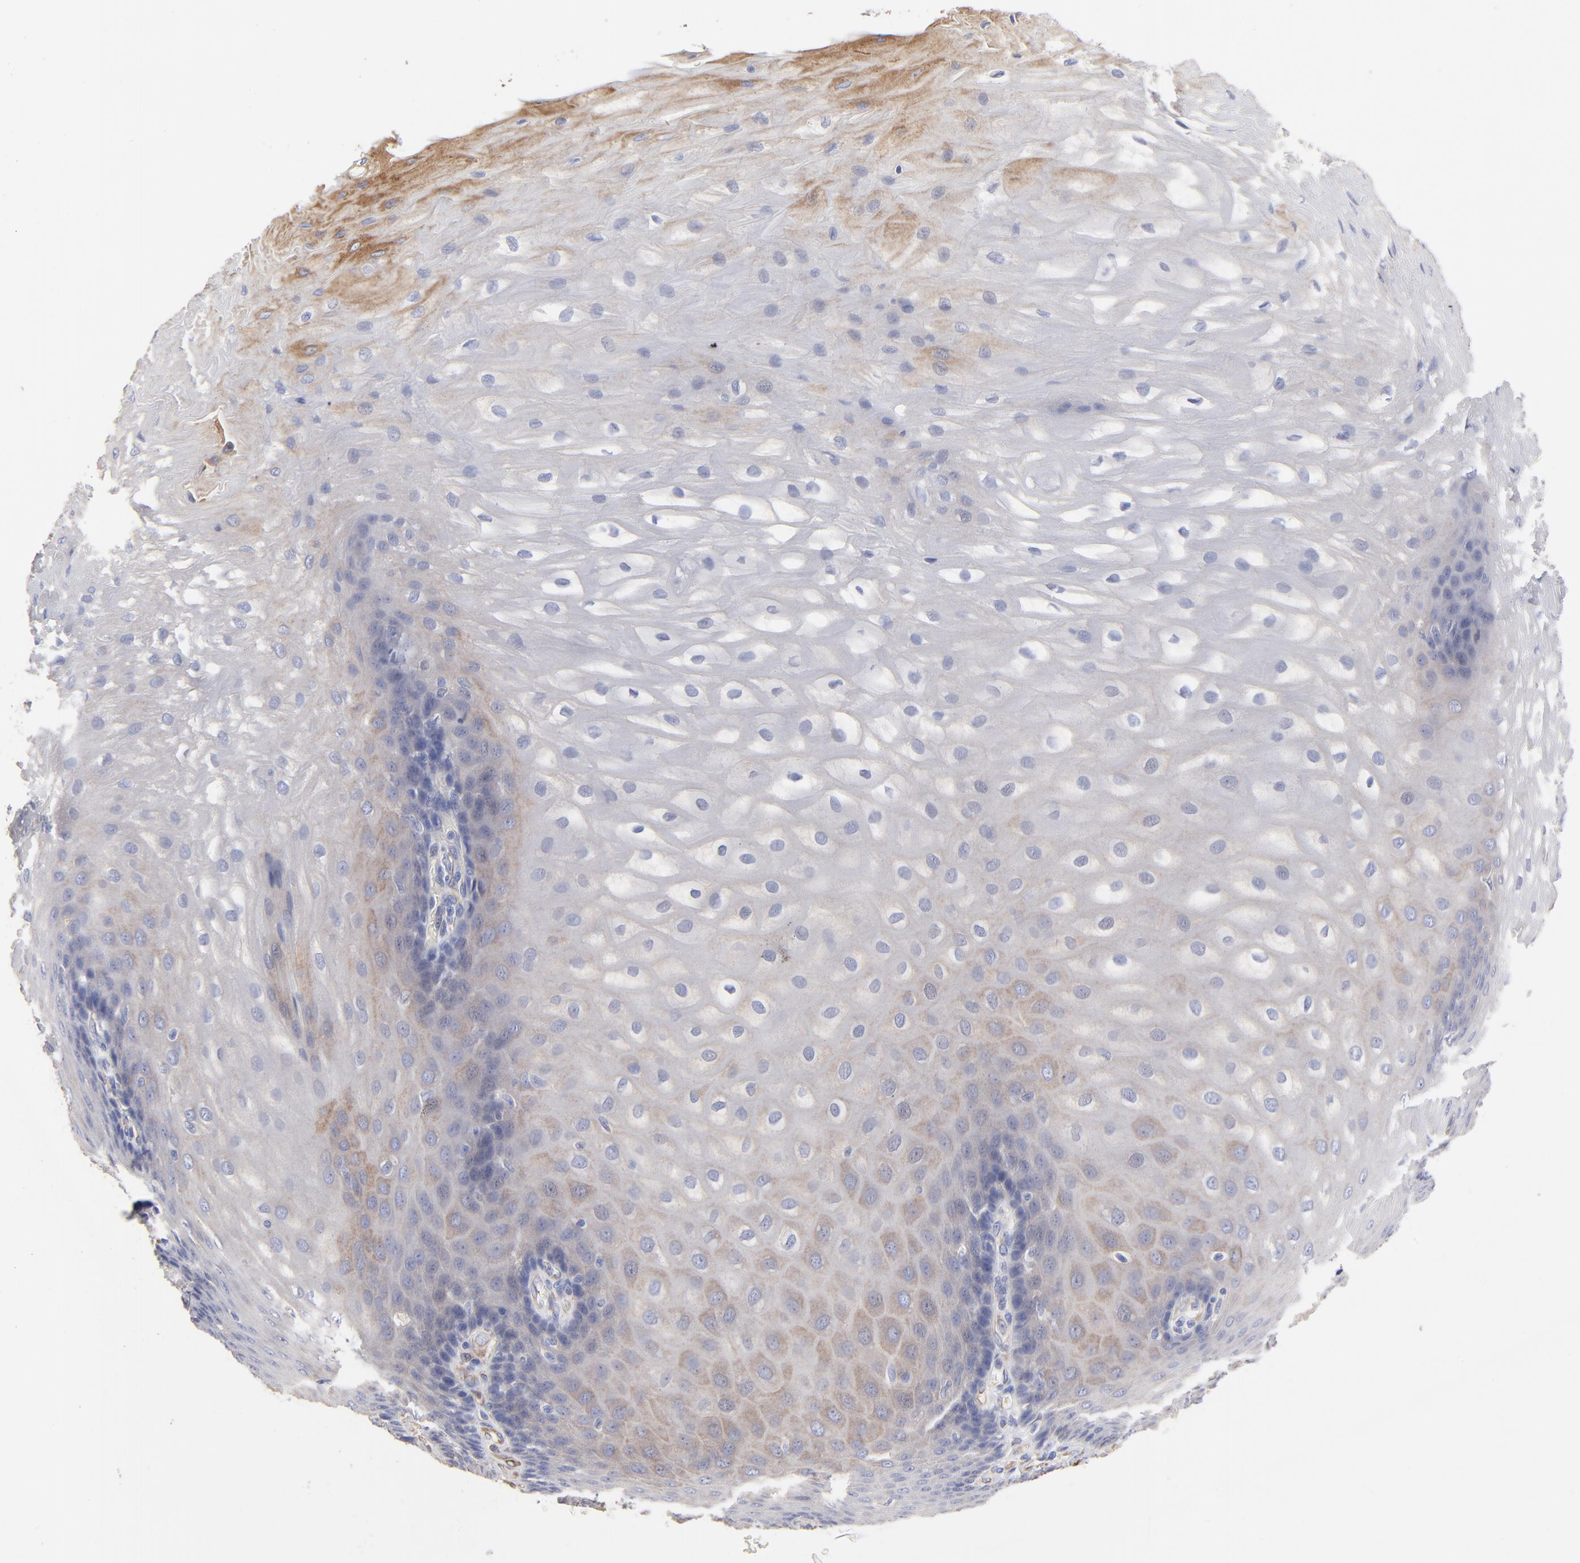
{"staining": {"intensity": "weak", "quantity": "<25%", "location": "cytoplasmic/membranous"}, "tissue": "esophagus", "cell_type": "Squamous epithelial cells", "image_type": "normal", "snomed": [{"axis": "morphology", "description": "Normal tissue, NOS"}, {"axis": "morphology", "description": "Adenocarcinoma, NOS"}, {"axis": "topography", "description": "Esophagus"}, {"axis": "topography", "description": "Stomach"}], "caption": "Immunohistochemical staining of benign human esophagus displays no significant expression in squamous epithelial cells. (DAB immunohistochemistry visualized using brightfield microscopy, high magnification).", "gene": "CILP", "patient": {"sex": "male", "age": 62}}